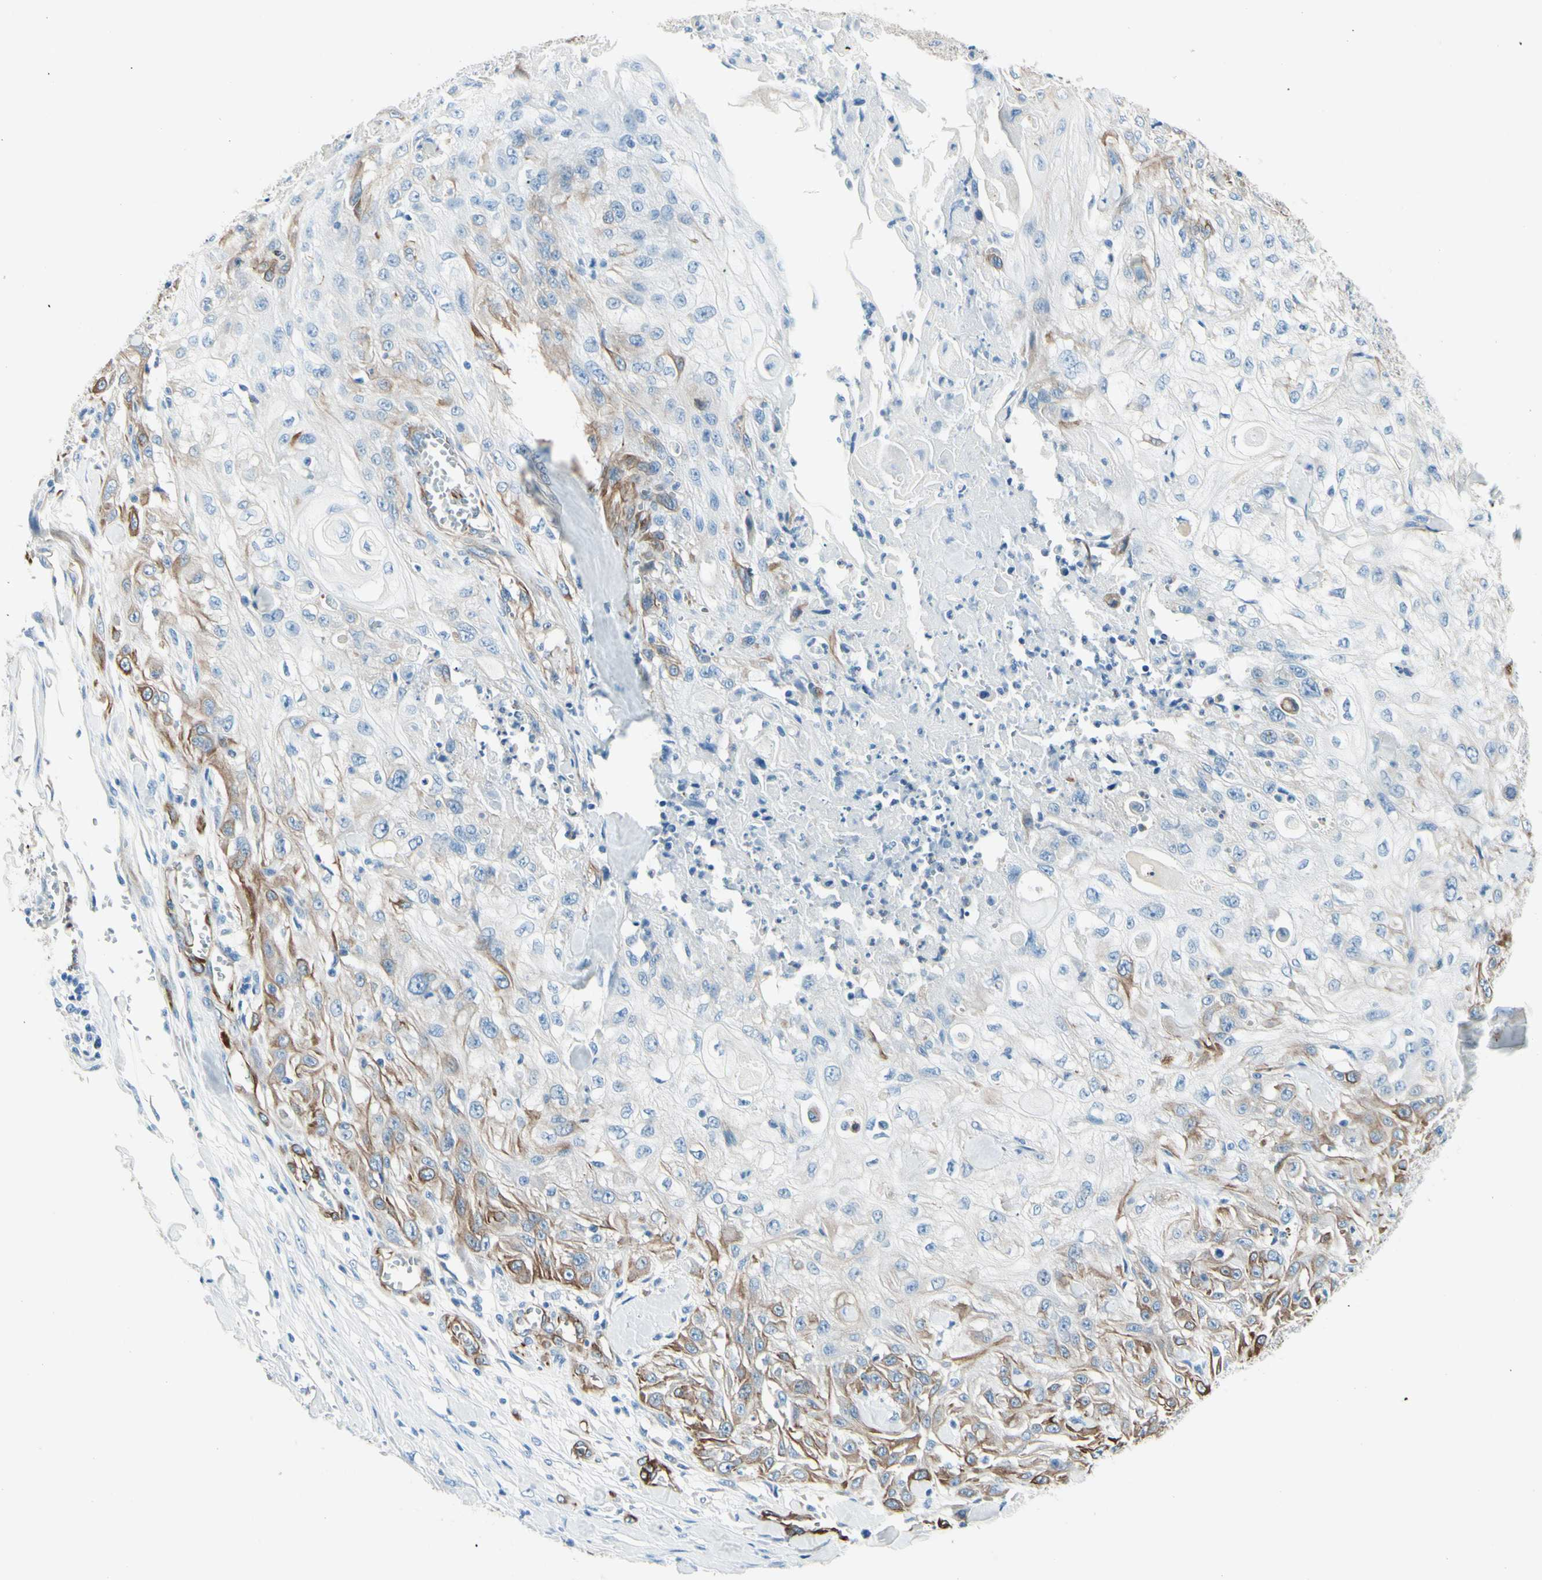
{"staining": {"intensity": "negative", "quantity": "none", "location": "none"}, "tissue": "skin cancer", "cell_type": "Tumor cells", "image_type": "cancer", "snomed": [{"axis": "morphology", "description": "Squamous cell carcinoma, NOS"}, {"axis": "morphology", "description": "Squamous cell carcinoma, metastatic, NOS"}, {"axis": "topography", "description": "Skin"}, {"axis": "topography", "description": "Lymph node"}], "caption": "IHC photomicrograph of human skin cancer stained for a protein (brown), which exhibits no positivity in tumor cells. (Brightfield microscopy of DAB (3,3'-diaminobenzidine) IHC at high magnification).", "gene": "PTH2R", "patient": {"sex": "male", "age": 75}}